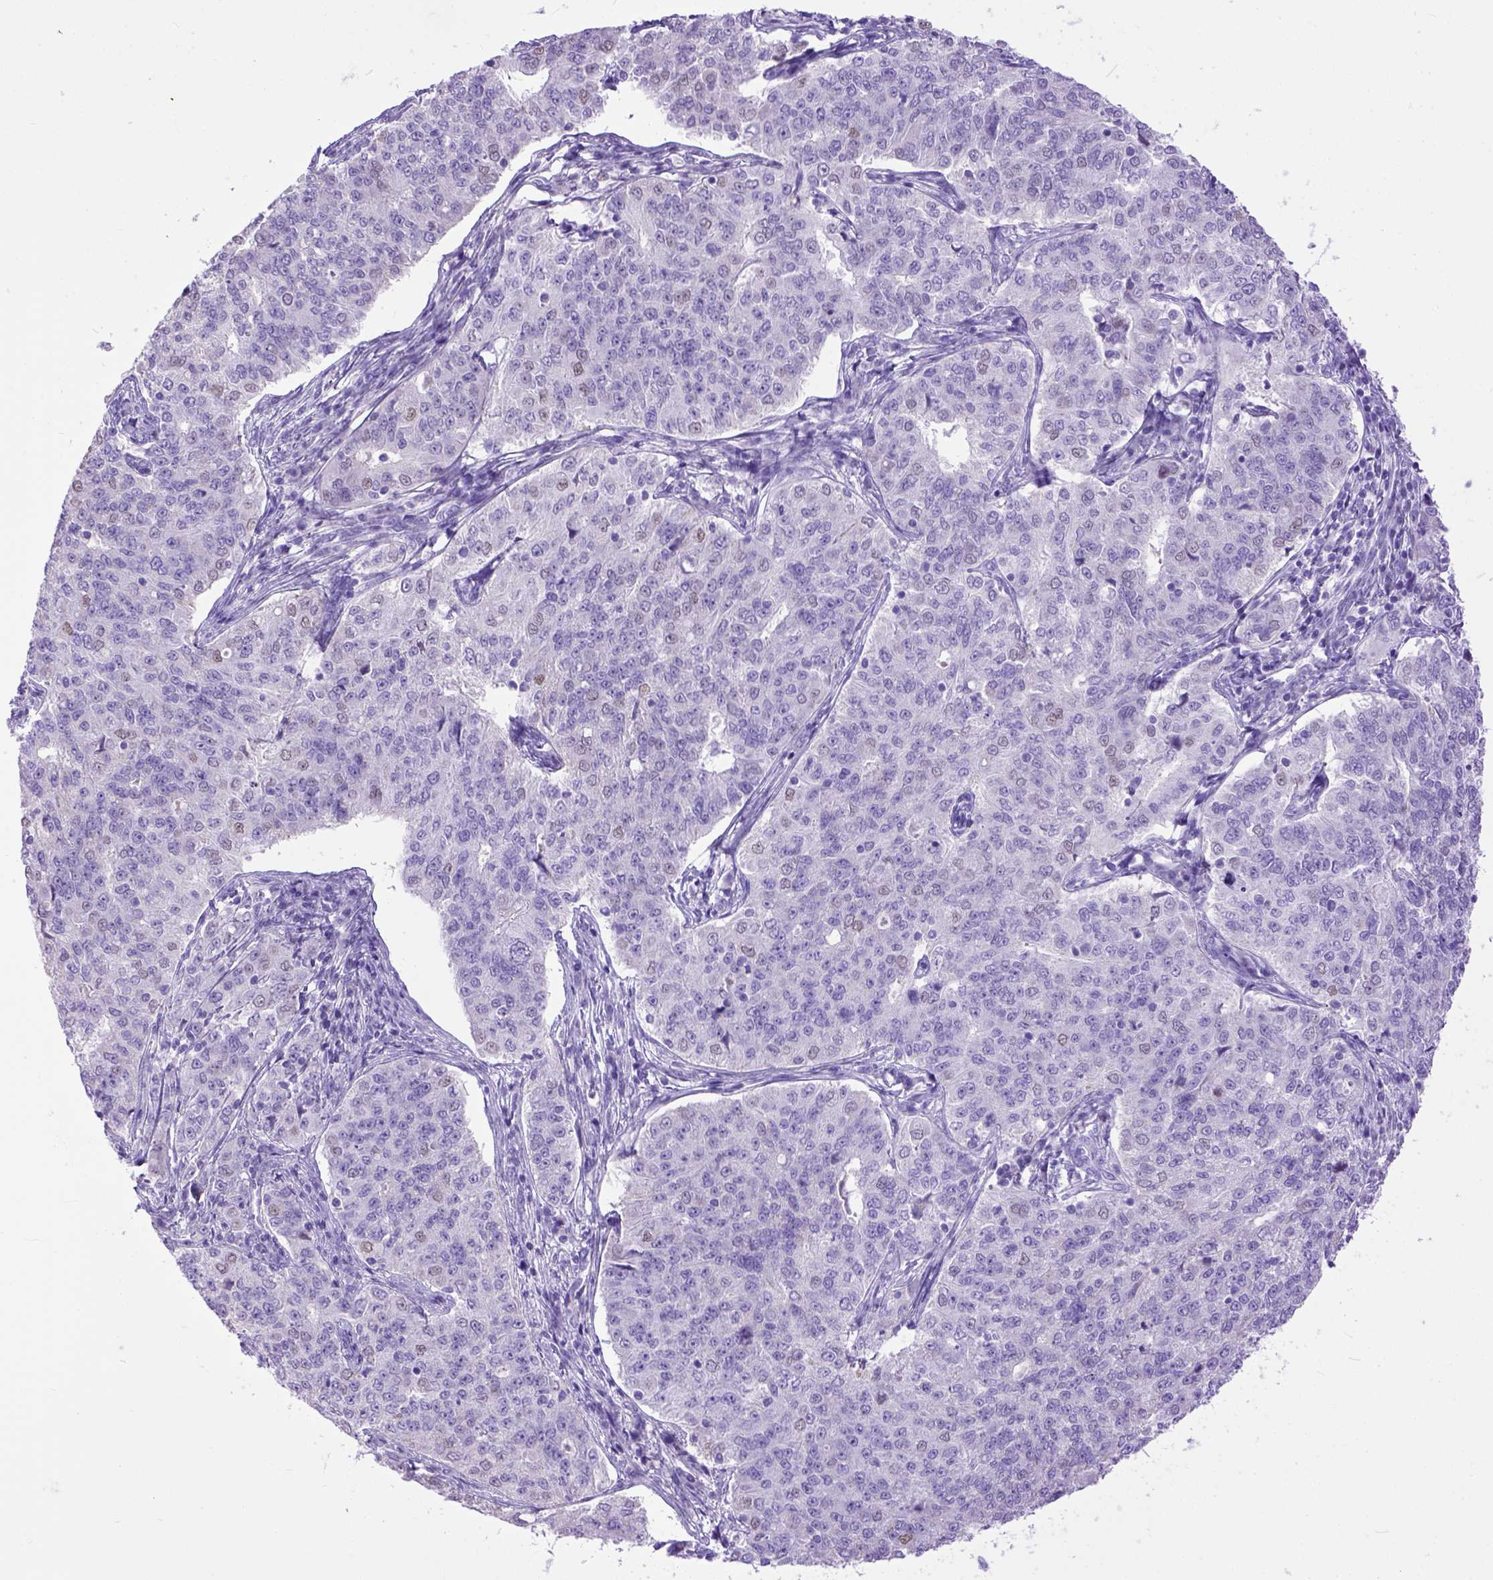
{"staining": {"intensity": "moderate", "quantity": "<25%", "location": "nuclear"}, "tissue": "endometrial cancer", "cell_type": "Tumor cells", "image_type": "cancer", "snomed": [{"axis": "morphology", "description": "Adenocarcinoma, NOS"}, {"axis": "topography", "description": "Endometrium"}], "caption": "The micrograph demonstrates a brown stain indicating the presence of a protein in the nuclear of tumor cells in endometrial adenocarcinoma.", "gene": "CRB1", "patient": {"sex": "female", "age": 43}}